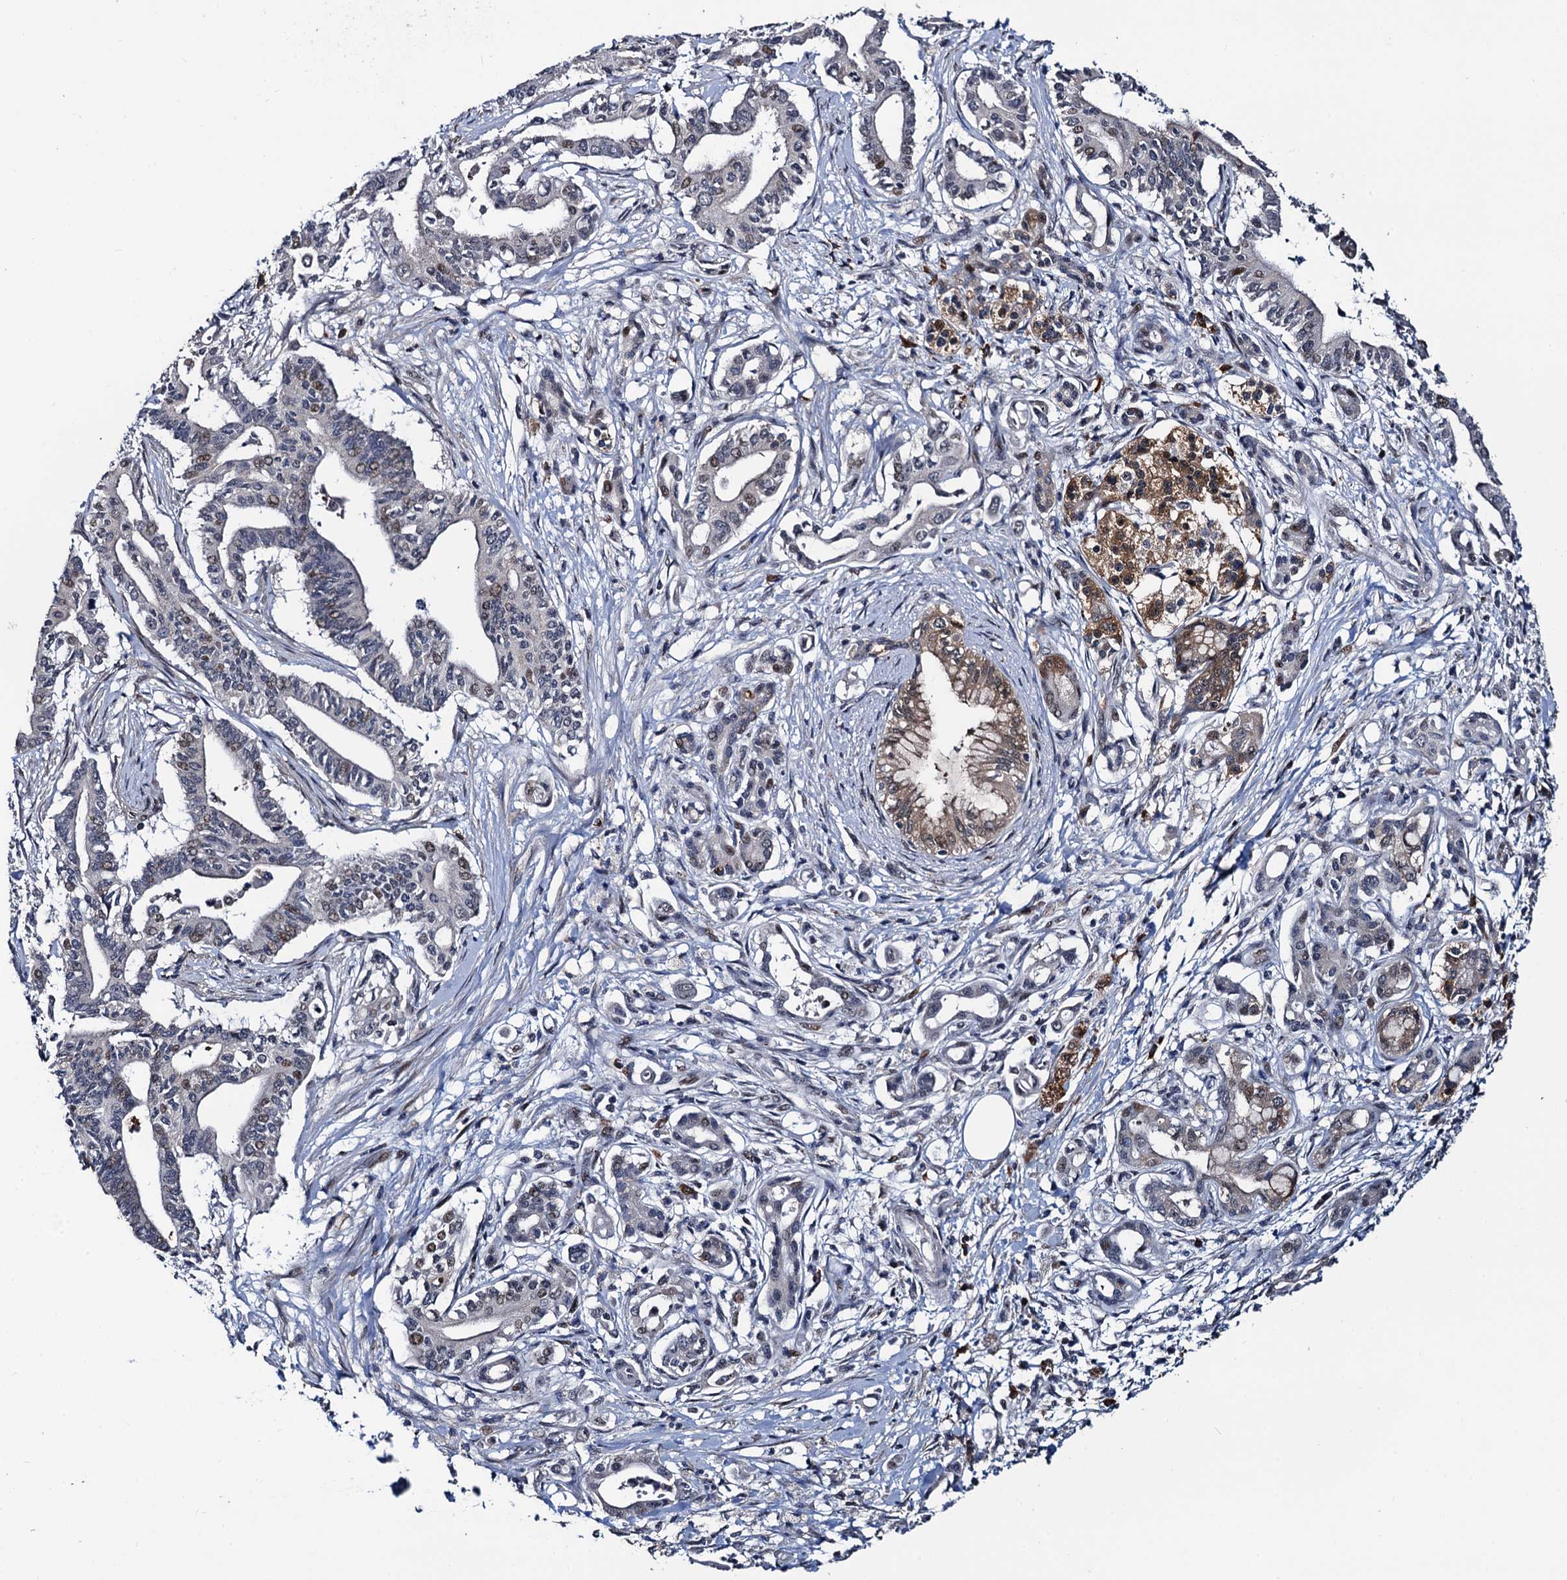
{"staining": {"intensity": "weak", "quantity": "25%-75%", "location": "cytoplasmic/membranous,nuclear"}, "tissue": "pancreatic cancer", "cell_type": "Tumor cells", "image_type": "cancer", "snomed": [{"axis": "morphology", "description": "Adenocarcinoma, NOS"}, {"axis": "topography", "description": "Pancreas"}], "caption": "An IHC image of neoplastic tissue is shown. Protein staining in brown shows weak cytoplasmic/membranous and nuclear positivity in pancreatic cancer (adenocarcinoma) within tumor cells. (brown staining indicates protein expression, while blue staining denotes nuclei).", "gene": "FAM222A", "patient": {"sex": "female", "age": 77}}